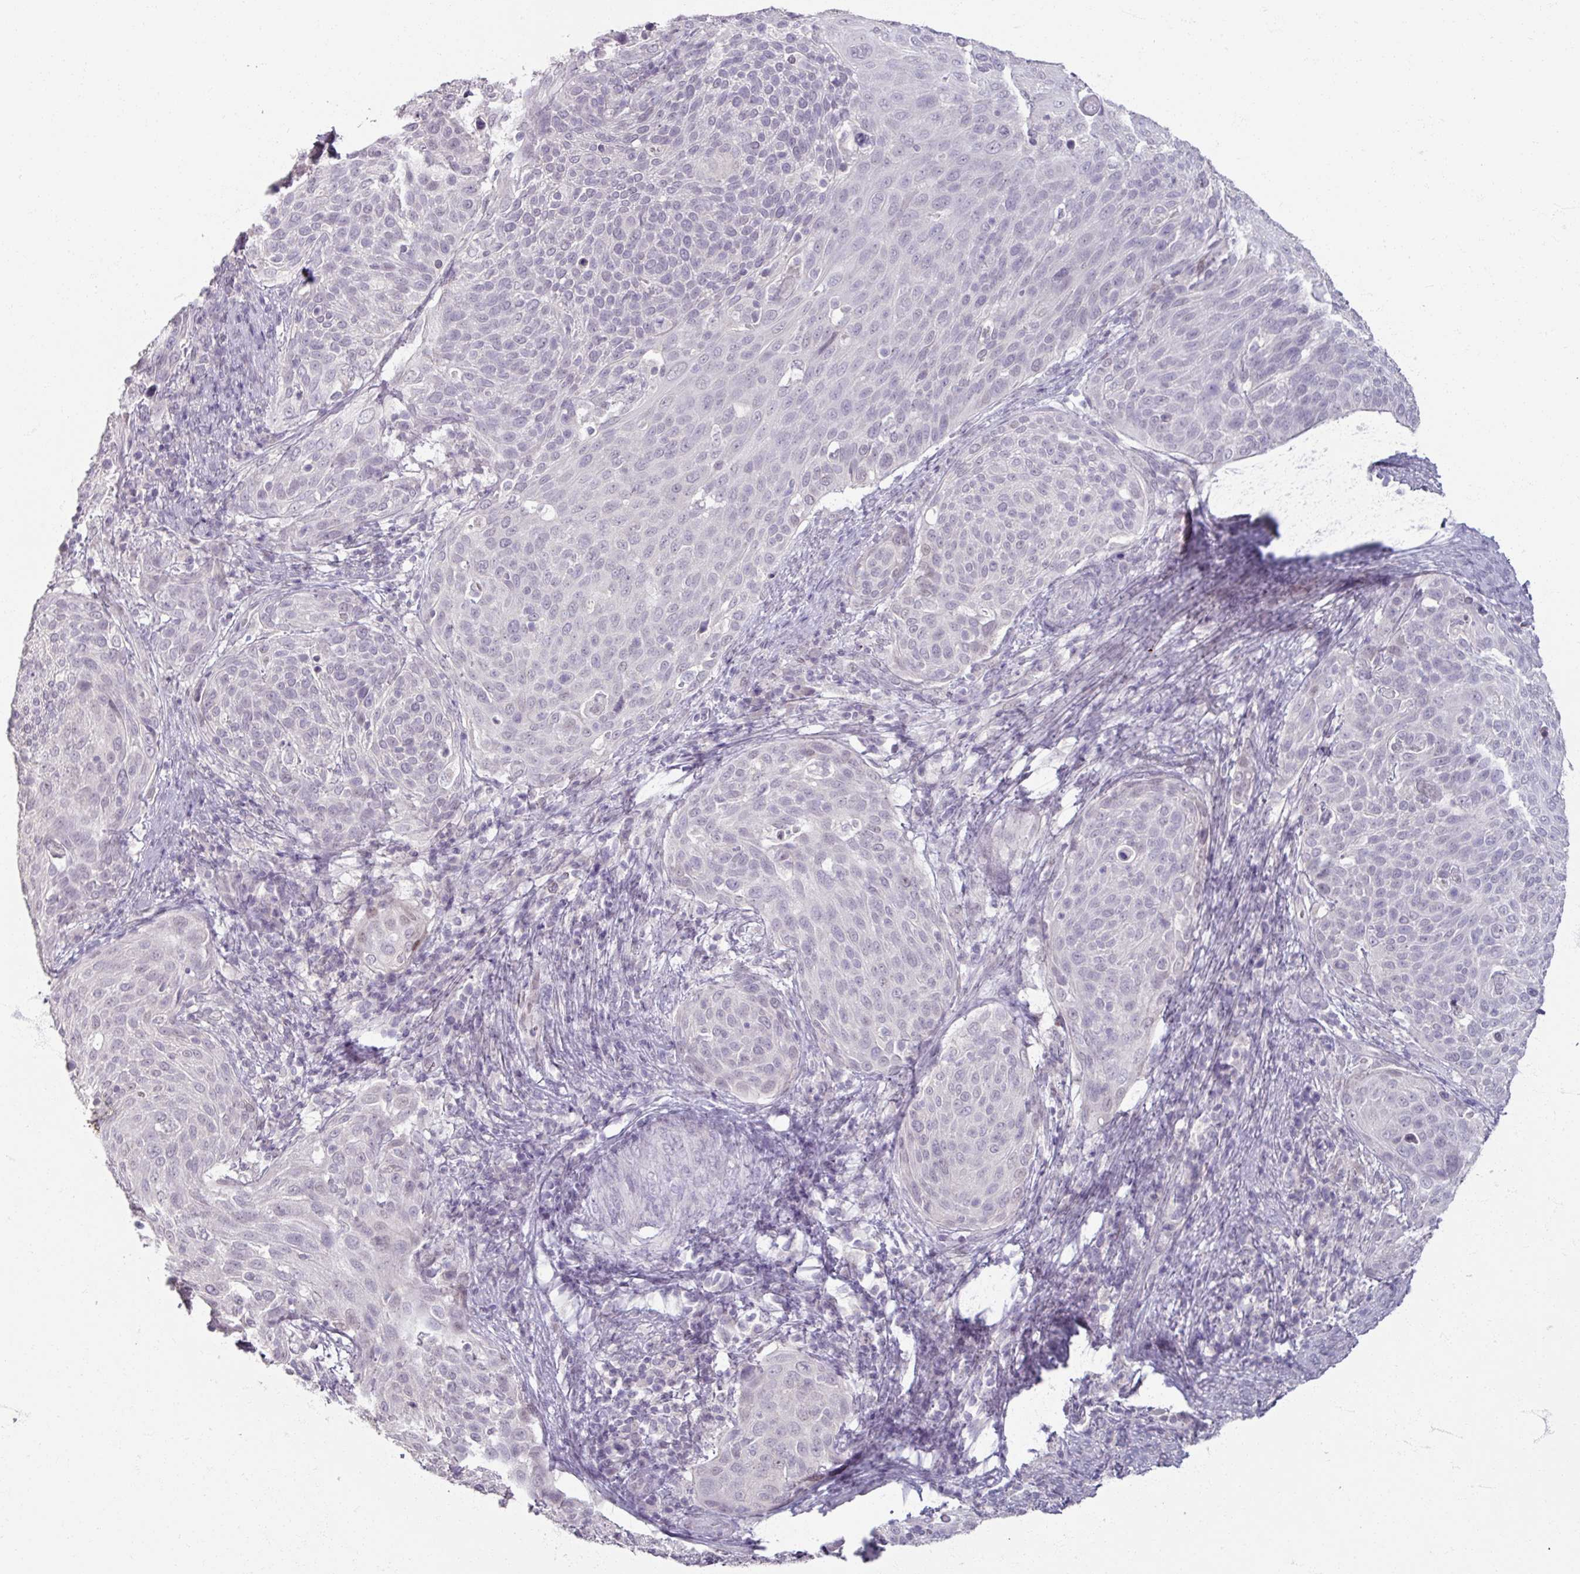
{"staining": {"intensity": "moderate", "quantity": "<25%", "location": "nuclear"}, "tissue": "cervical cancer", "cell_type": "Tumor cells", "image_type": "cancer", "snomed": [{"axis": "morphology", "description": "Squamous cell carcinoma, NOS"}, {"axis": "topography", "description": "Cervix"}], "caption": "Human cervical squamous cell carcinoma stained with a protein marker demonstrates moderate staining in tumor cells.", "gene": "SOX11", "patient": {"sex": "female", "age": 31}}